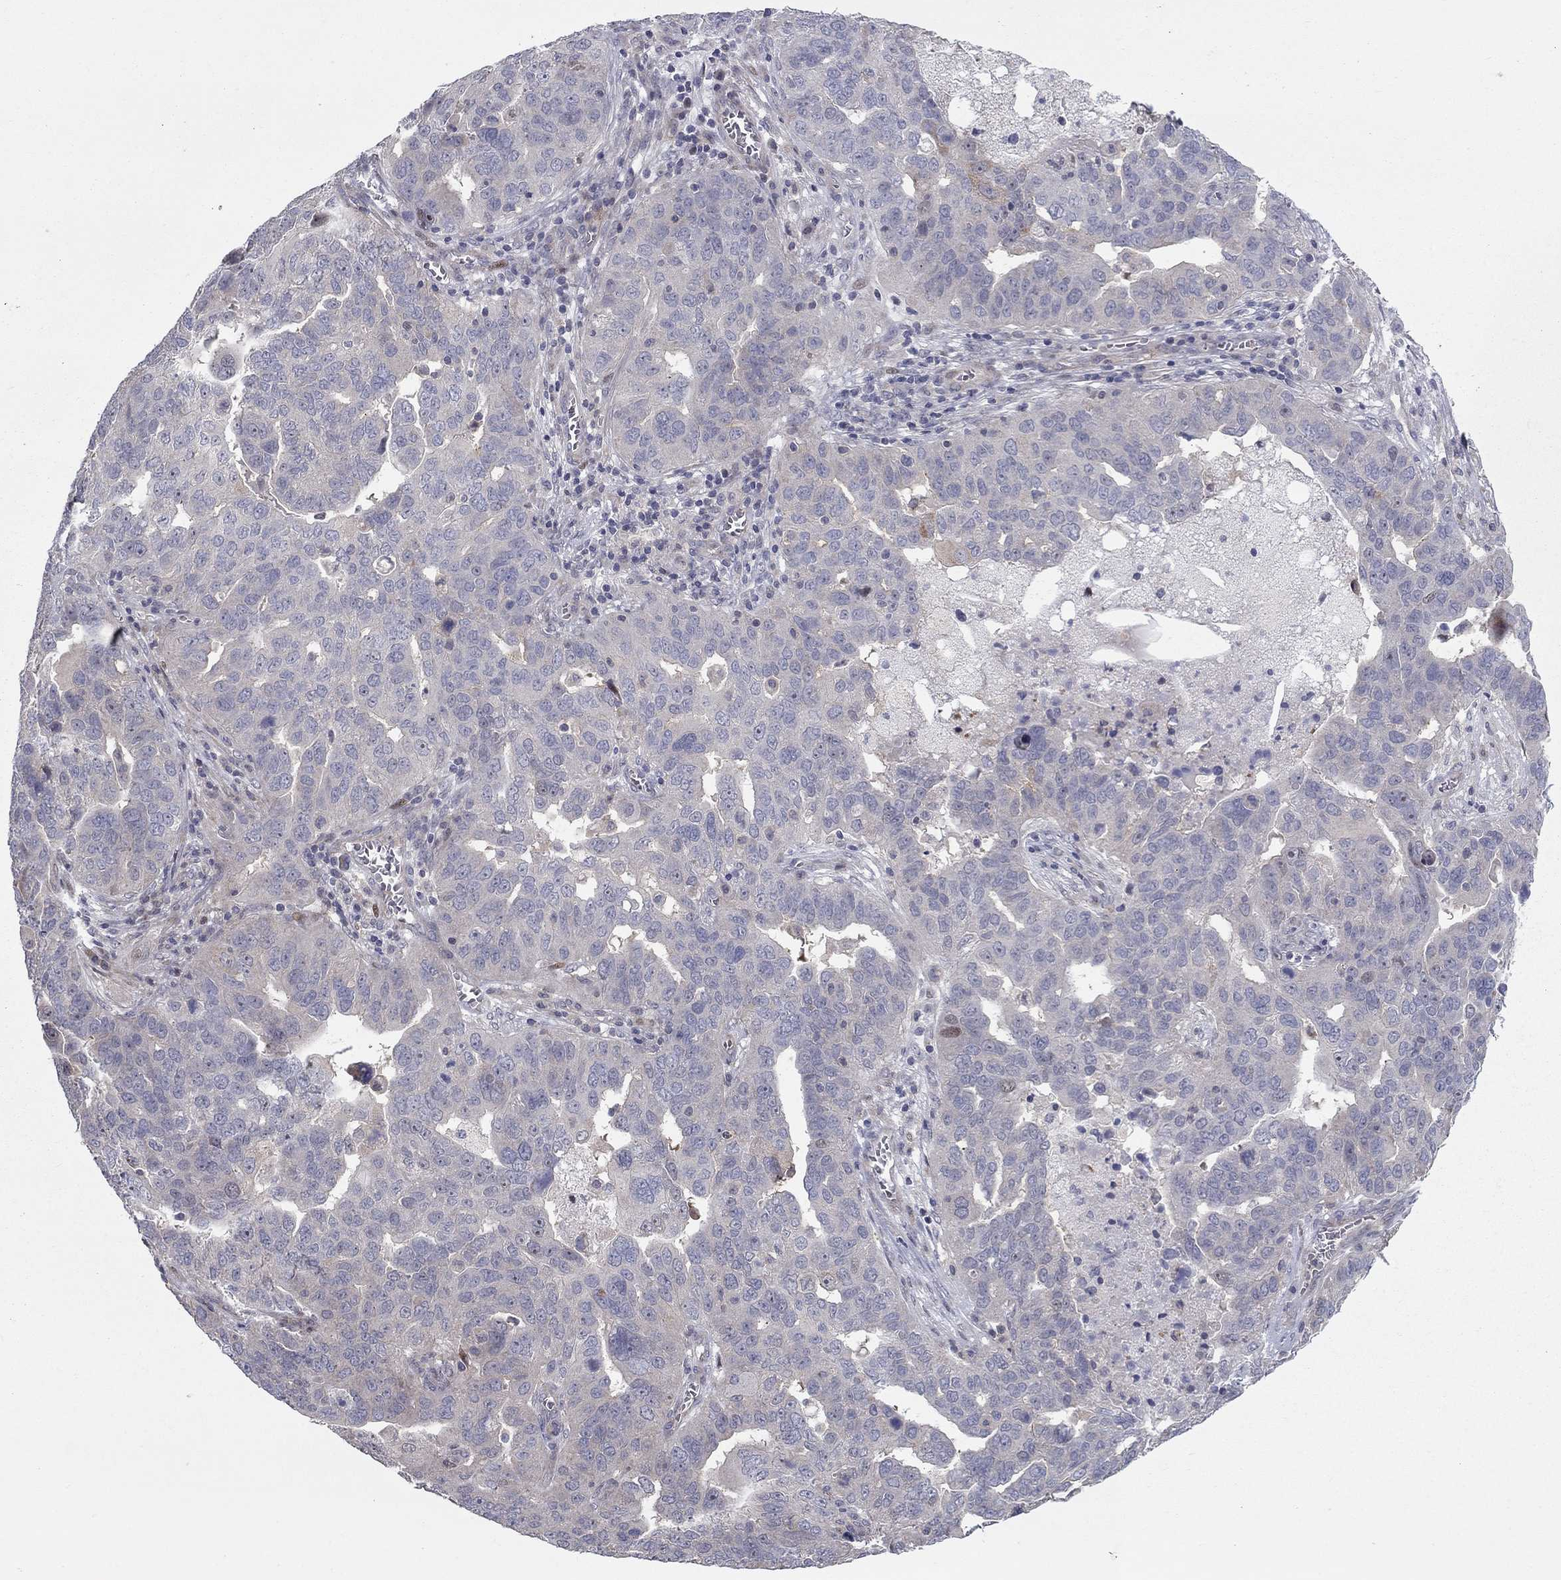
{"staining": {"intensity": "weak", "quantity": "<25%", "location": "cytoplasmic/membranous"}, "tissue": "ovarian cancer", "cell_type": "Tumor cells", "image_type": "cancer", "snomed": [{"axis": "morphology", "description": "Carcinoma, endometroid"}, {"axis": "topography", "description": "Soft tissue"}, {"axis": "topography", "description": "Ovary"}], "caption": "Immunohistochemistry micrograph of ovarian cancer stained for a protein (brown), which exhibits no staining in tumor cells.", "gene": "DUSP7", "patient": {"sex": "female", "age": 52}}